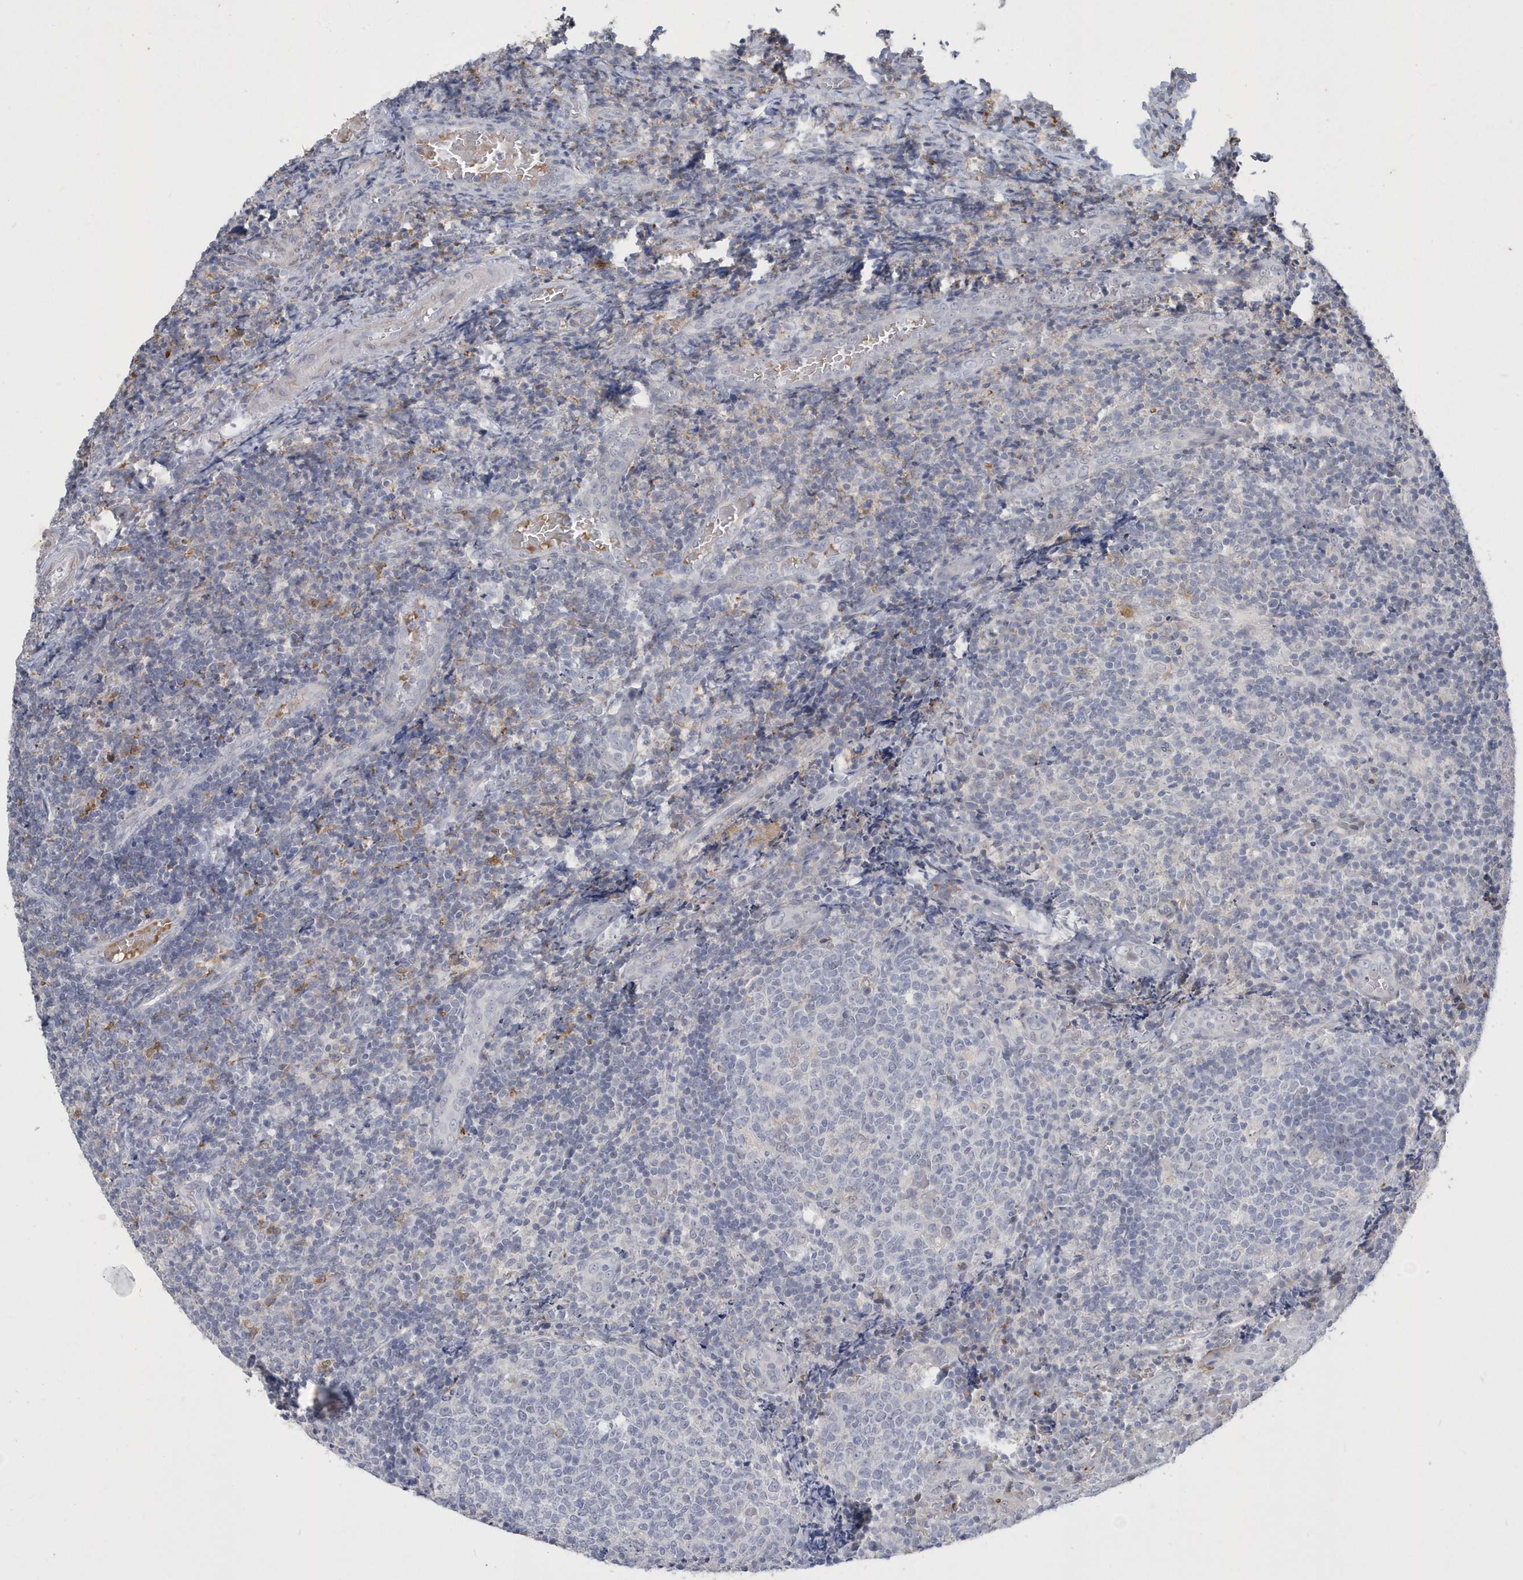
{"staining": {"intensity": "negative", "quantity": "none", "location": "none"}, "tissue": "tonsil", "cell_type": "Germinal center cells", "image_type": "normal", "snomed": [{"axis": "morphology", "description": "Normal tissue, NOS"}, {"axis": "topography", "description": "Tonsil"}], "caption": "The photomicrograph reveals no significant staining in germinal center cells of tonsil.", "gene": "TSPEAR", "patient": {"sex": "female", "age": 19}}